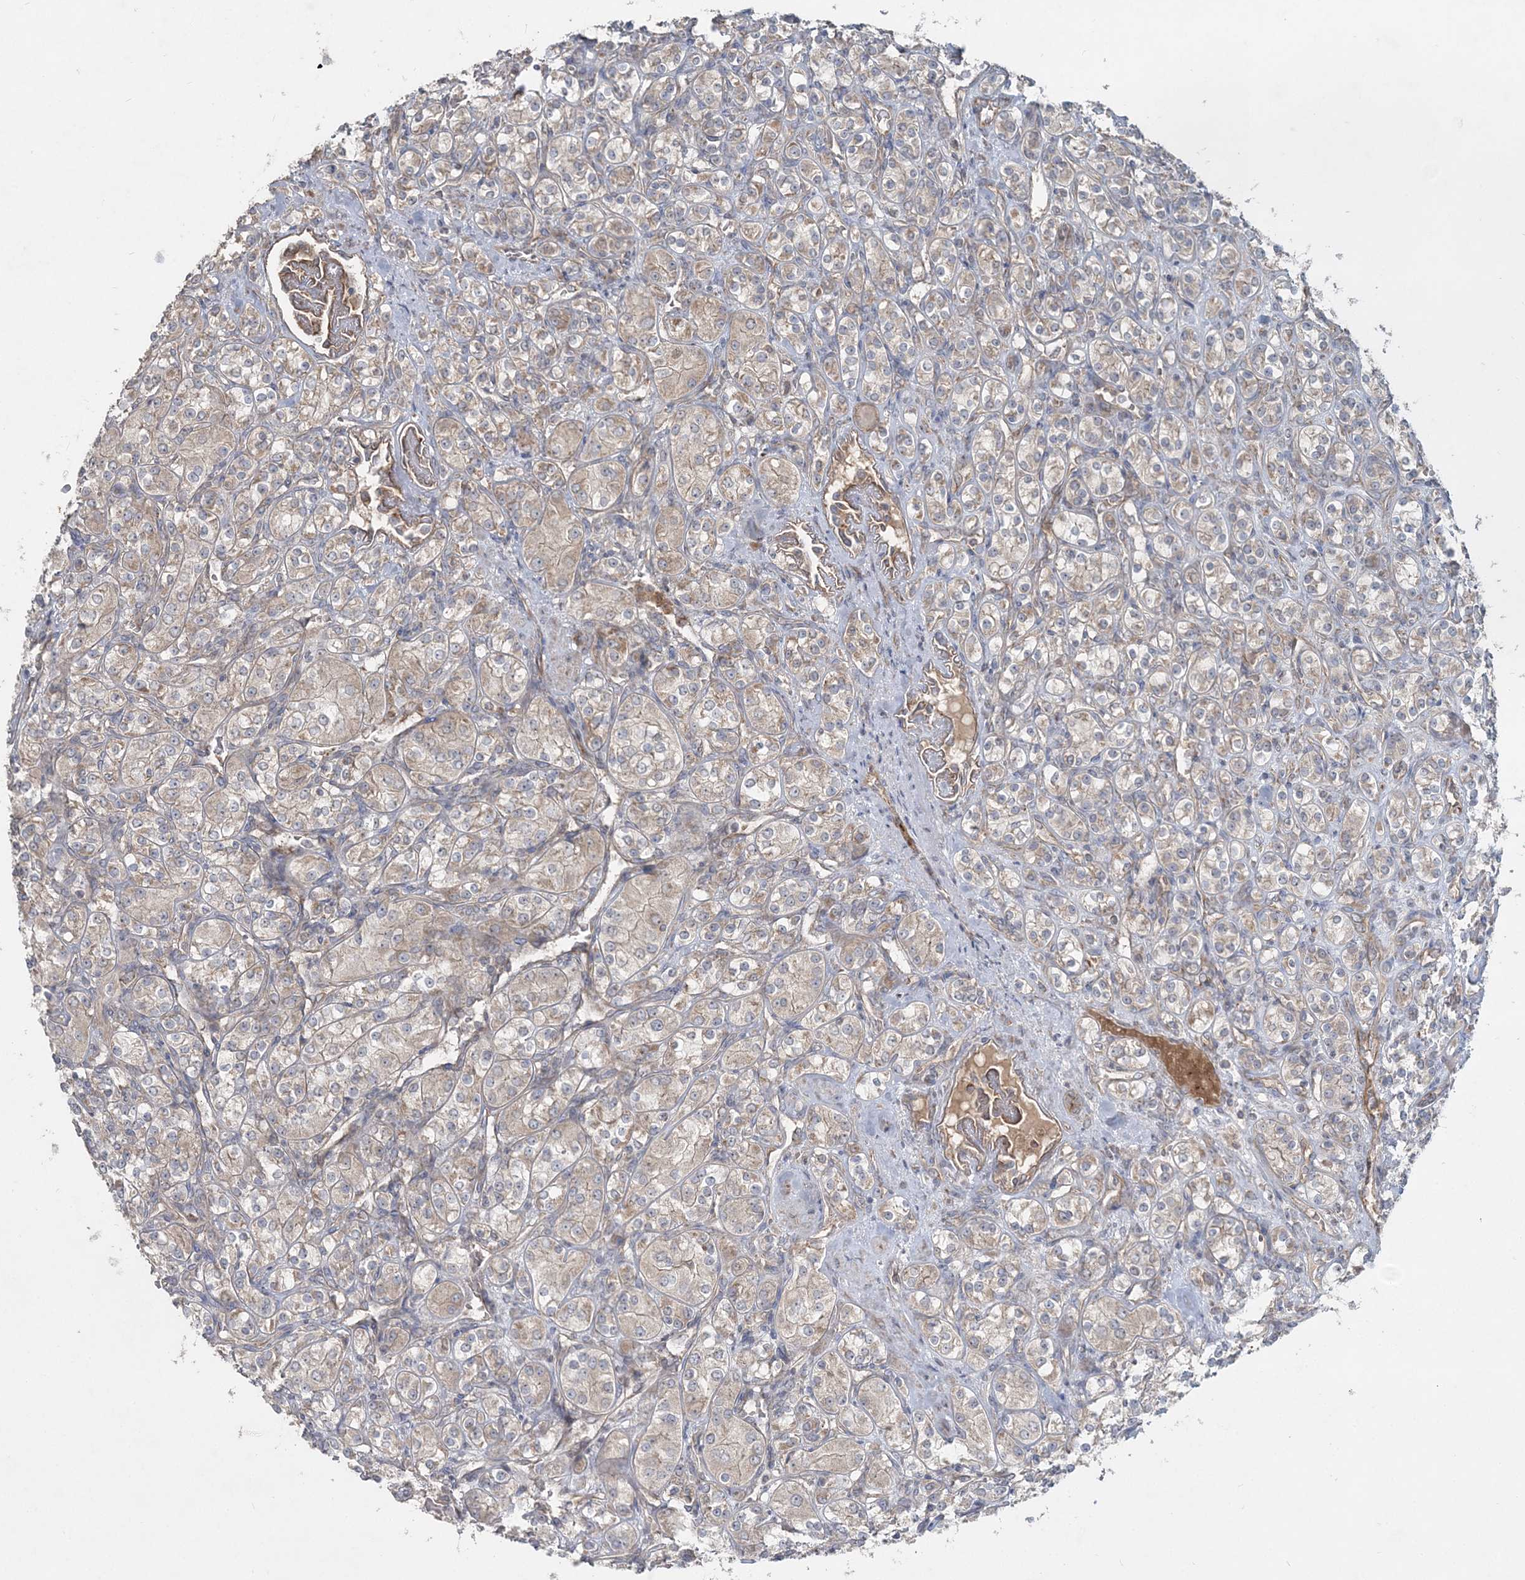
{"staining": {"intensity": "moderate", "quantity": "25%-75%", "location": "cytoplasmic/membranous"}, "tissue": "renal cancer", "cell_type": "Tumor cells", "image_type": "cancer", "snomed": [{"axis": "morphology", "description": "Adenocarcinoma, NOS"}, {"axis": "topography", "description": "Kidney"}], "caption": "Moderate cytoplasmic/membranous staining is present in approximately 25%-75% of tumor cells in renal cancer (adenocarcinoma).", "gene": "LRPPRC", "patient": {"sex": "male", "age": 77}}